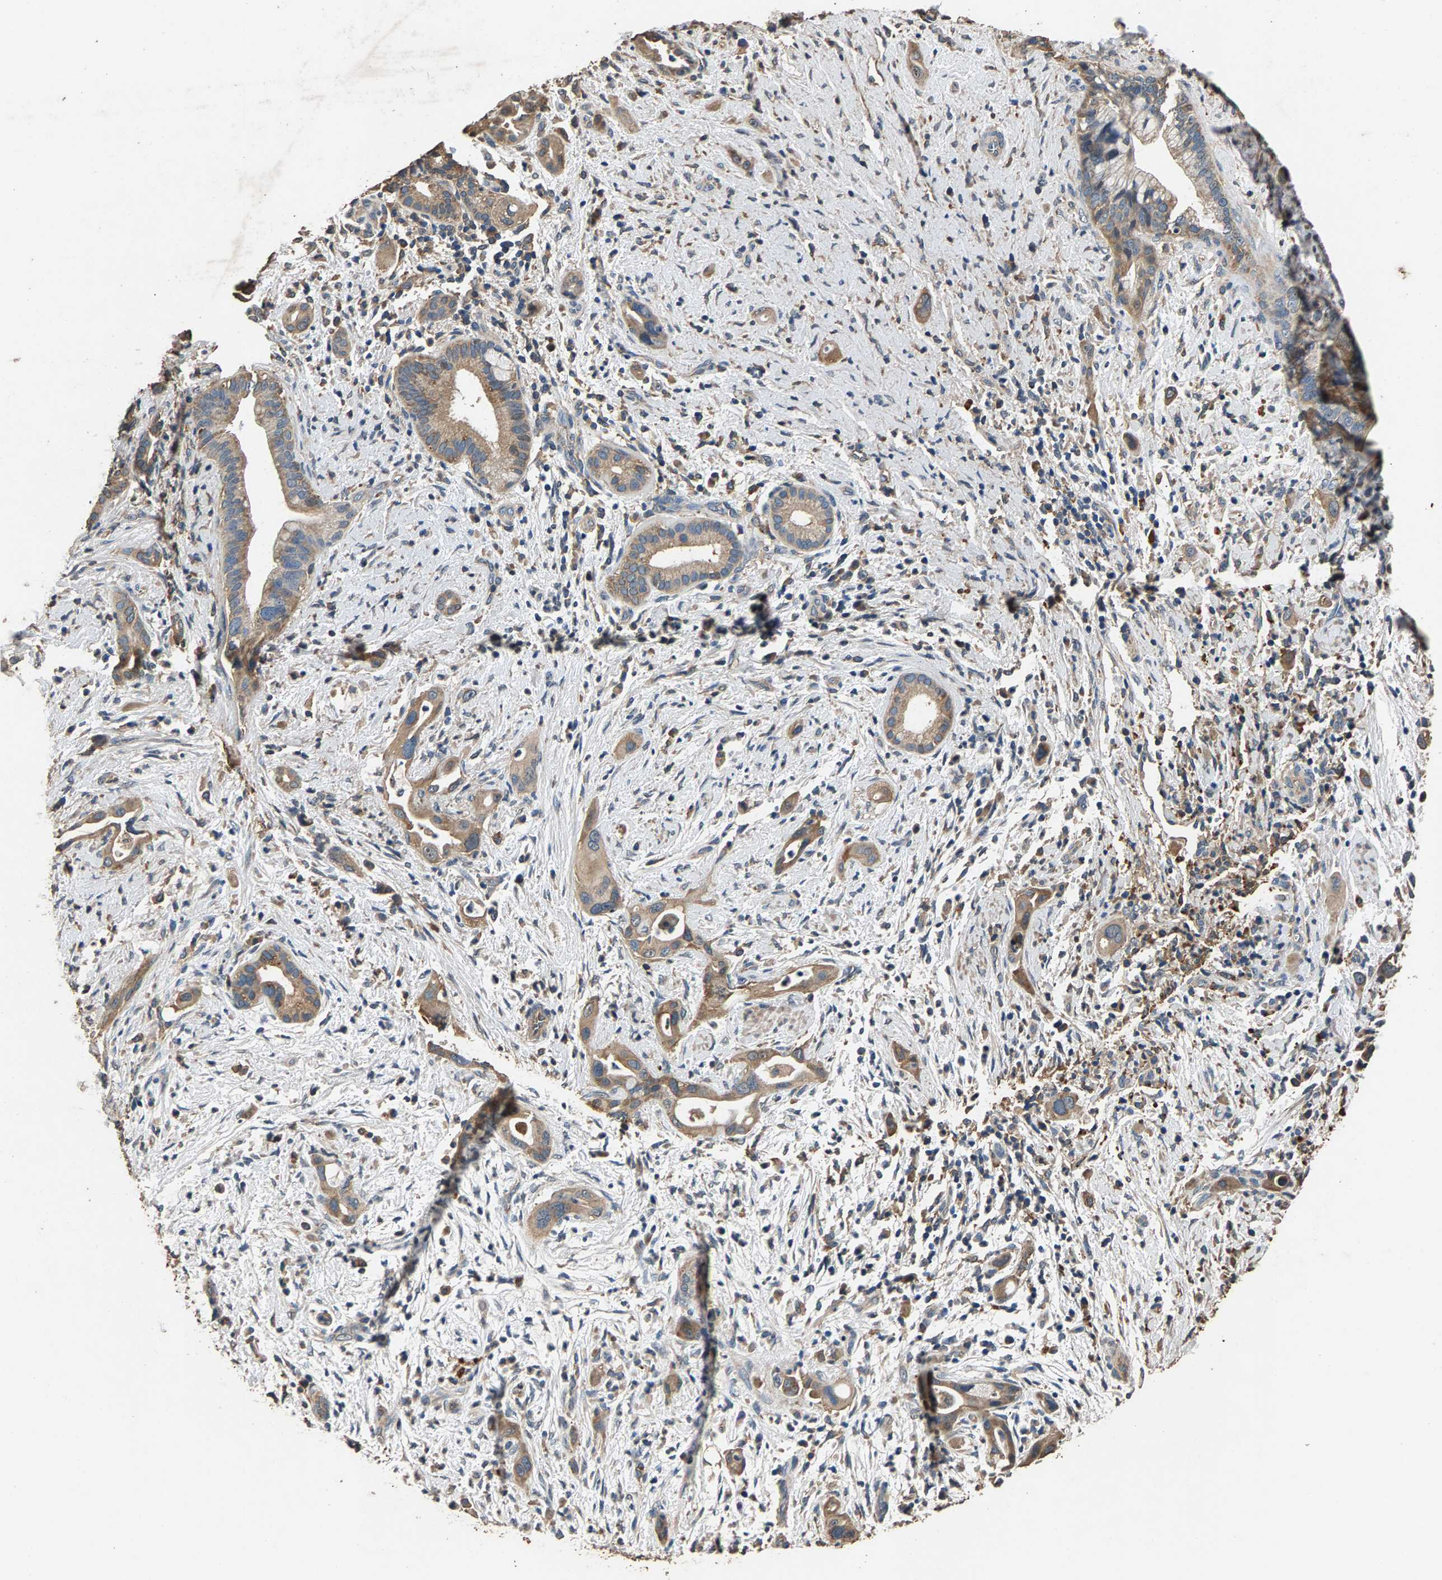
{"staining": {"intensity": "moderate", "quantity": ">75%", "location": "cytoplasmic/membranous"}, "tissue": "pancreatic cancer", "cell_type": "Tumor cells", "image_type": "cancer", "snomed": [{"axis": "morphology", "description": "Adenocarcinoma, NOS"}, {"axis": "topography", "description": "Pancreas"}], "caption": "Protein staining of adenocarcinoma (pancreatic) tissue demonstrates moderate cytoplasmic/membranous staining in about >75% of tumor cells.", "gene": "MRPL27", "patient": {"sex": "male", "age": 59}}